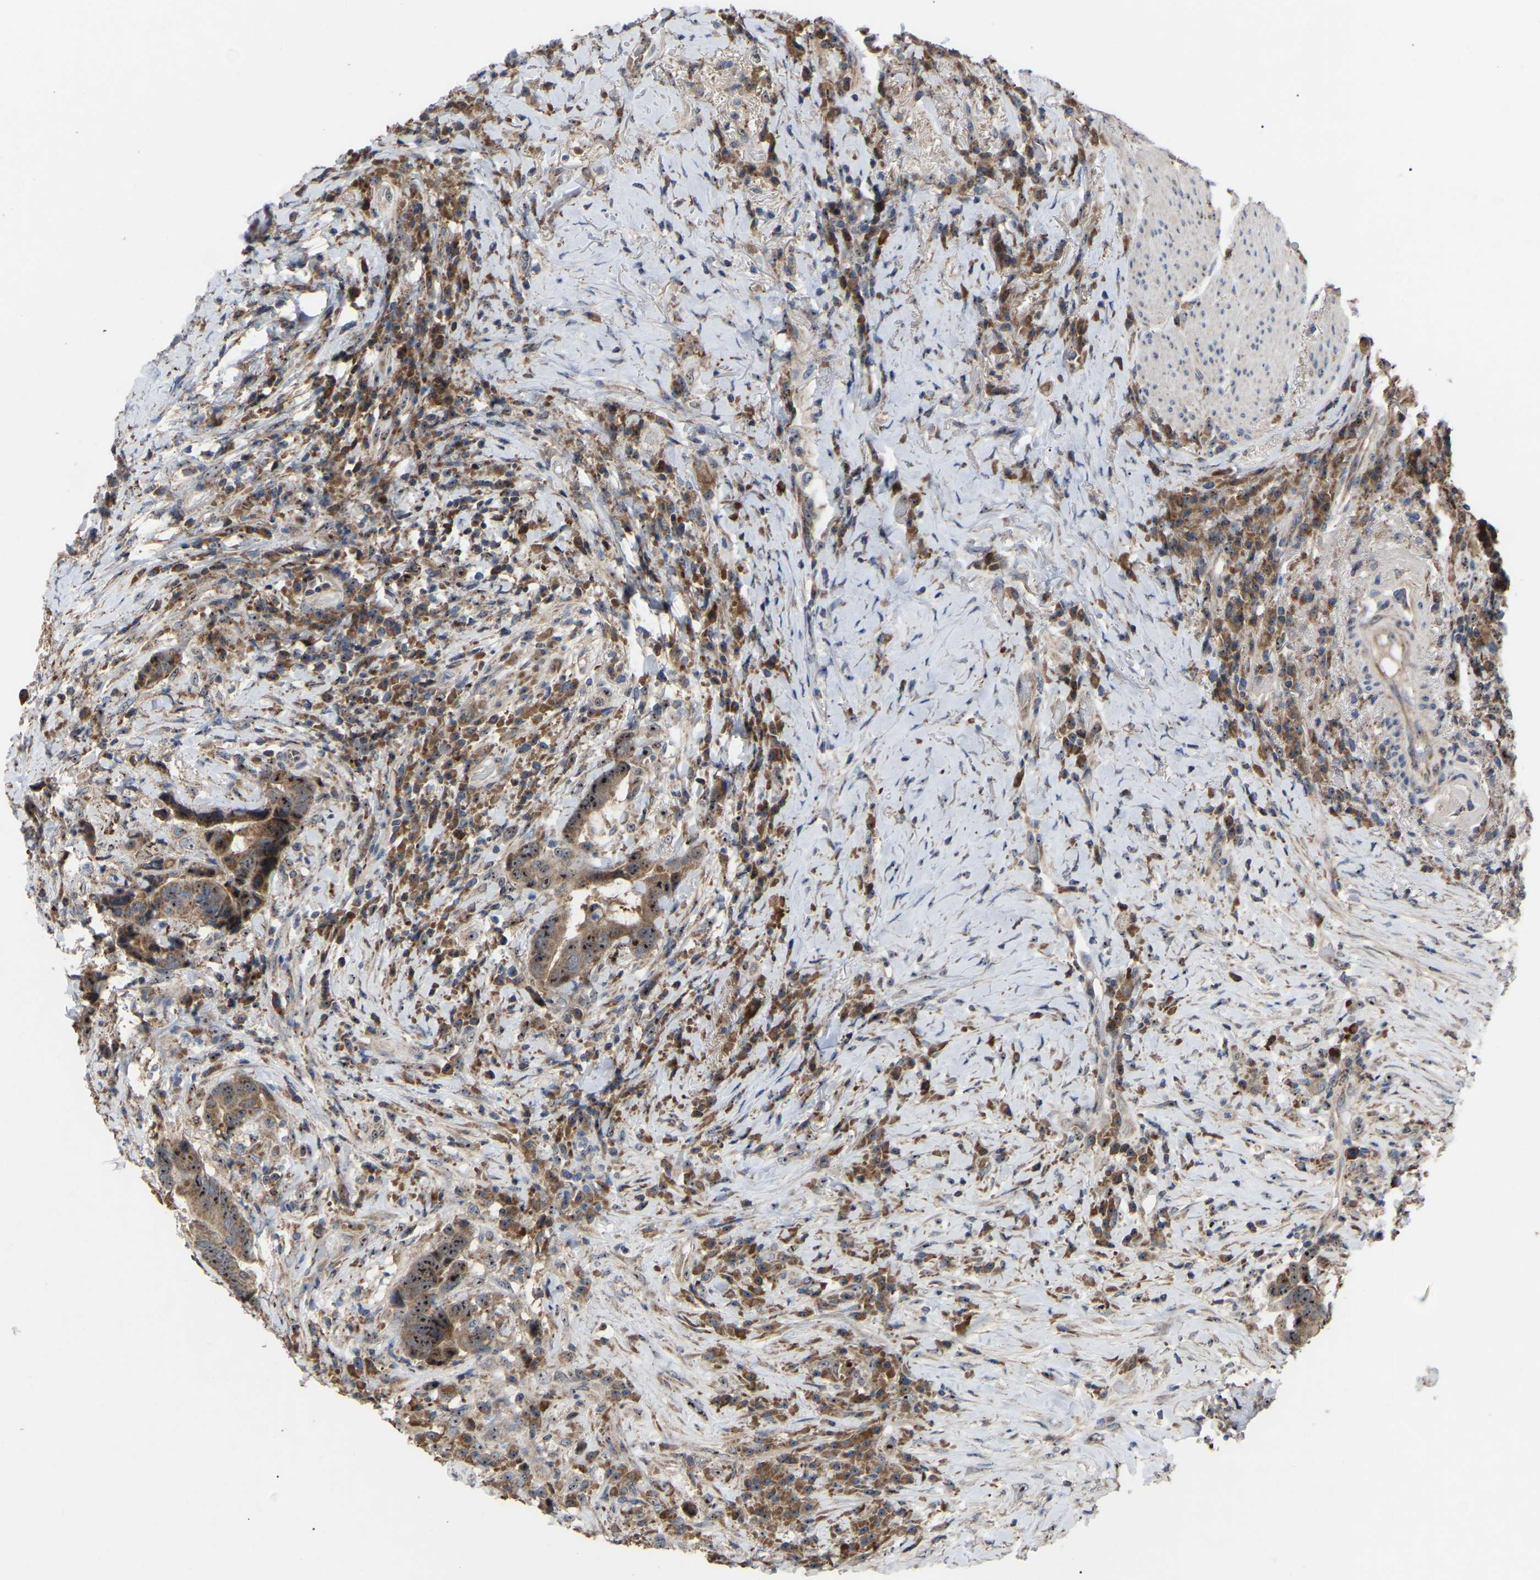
{"staining": {"intensity": "strong", "quantity": ">75%", "location": "cytoplasmic/membranous,nuclear"}, "tissue": "colorectal cancer", "cell_type": "Tumor cells", "image_type": "cancer", "snomed": [{"axis": "morphology", "description": "Adenocarcinoma, NOS"}, {"axis": "topography", "description": "Rectum"}], "caption": "A brown stain labels strong cytoplasmic/membranous and nuclear positivity of a protein in colorectal cancer tumor cells.", "gene": "NOP53", "patient": {"sex": "female", "age": 89}}